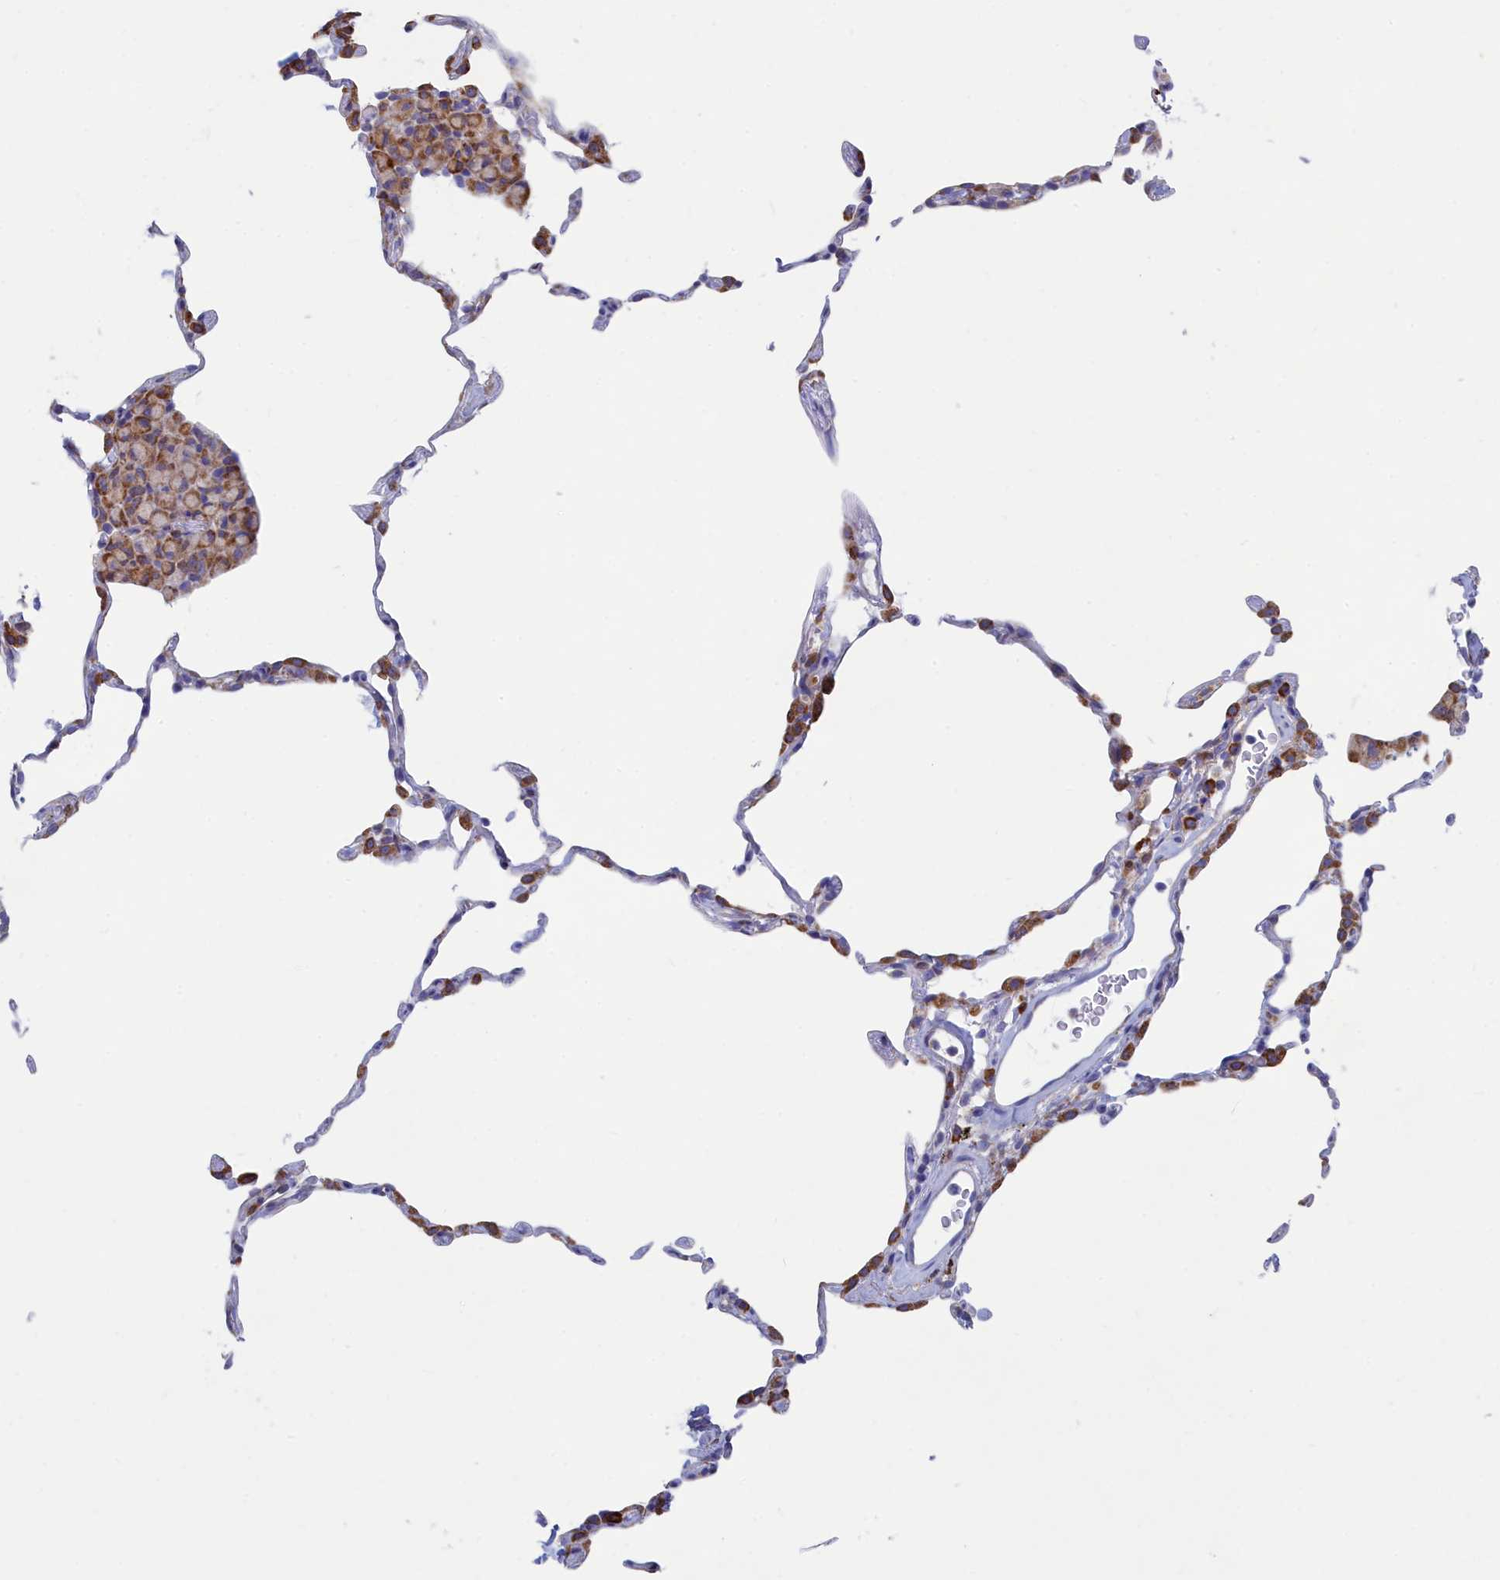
{"staining": {"intensity": "moderate", "quantity": "<25%", "location": "cytoplasmic/membranous"}, "tissue": "lung", "cell_type": "Alveolar cells", "image_type": "normal", "snomed": [{"axis": "morphology", "description": "Normal tissue, NOS"}, {"axis": "topography", "description": "Lung"}], "caption": "Immunohistochemistry micrograph of benign lung: lung stained using immunohistochemistry reveals low levels of moderate protein expression localized specifically in the cytoplasmic/membranous of alveolar cells, appearing as a cytoplasmic/membranous brown color.", "gene": "WDR35", "patient": {"sex": "female", "age": 57}}